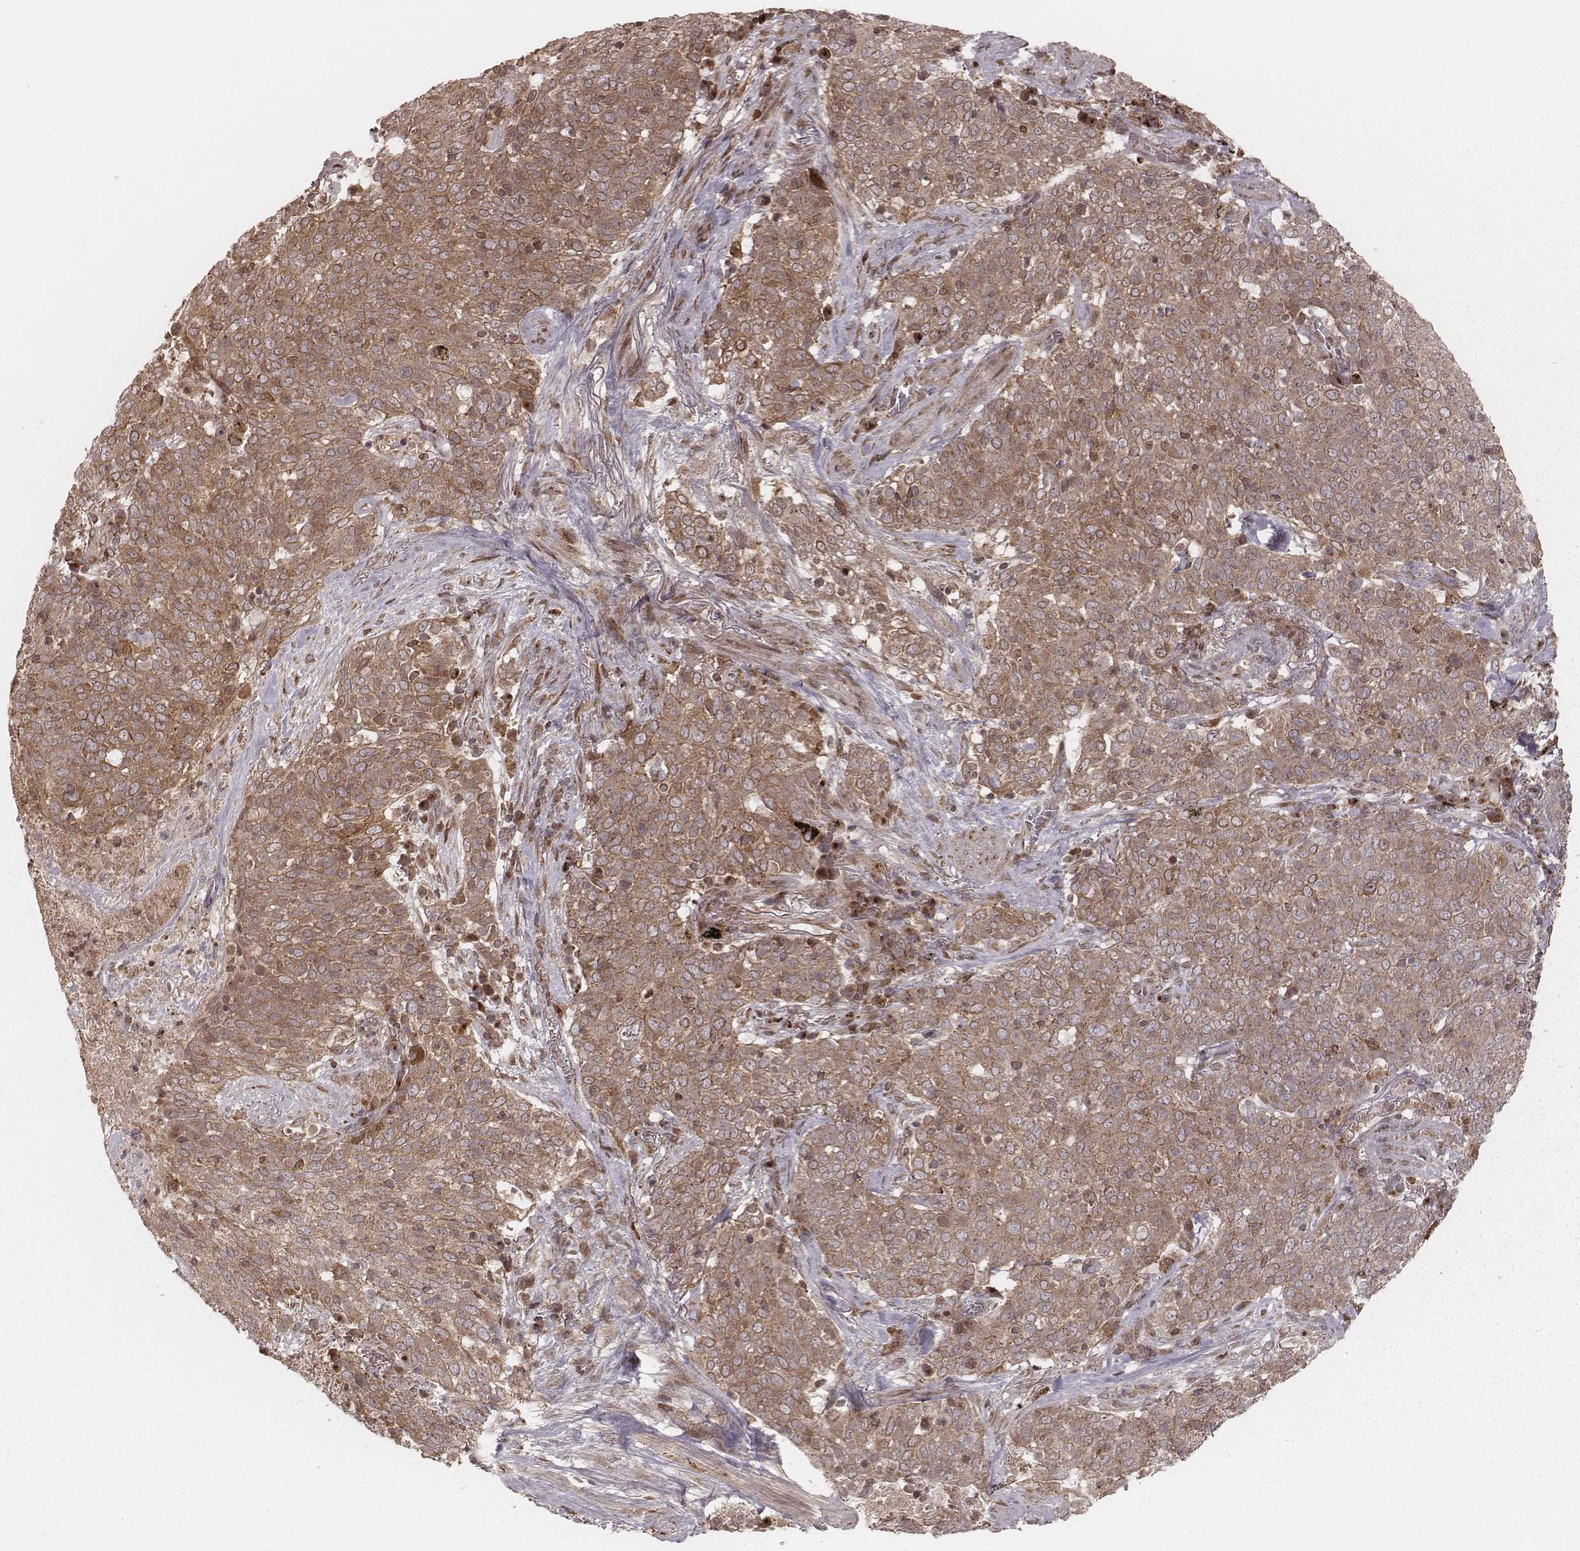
{"staining": {"intensity": "moderate", "quantity": ">75%", "location": "cytoplasmic/membranous"}, "tissue": "lung cancer", "cell_type": "Tumor cells", "image_type": "cancer", "snomed": [{"axis": "morphology", "description": "Squamous cell carcinoma, NOS"}, {"axis": "topography", "description": "Lung"}], "caption": "A histopathology image of human lung cancer stained for a protein demonstrates moderate cytoplasmic/membranous brown staining in tumor cells.", "gene": "MYO19", "patient": {"sex": "male", "age": 82}}